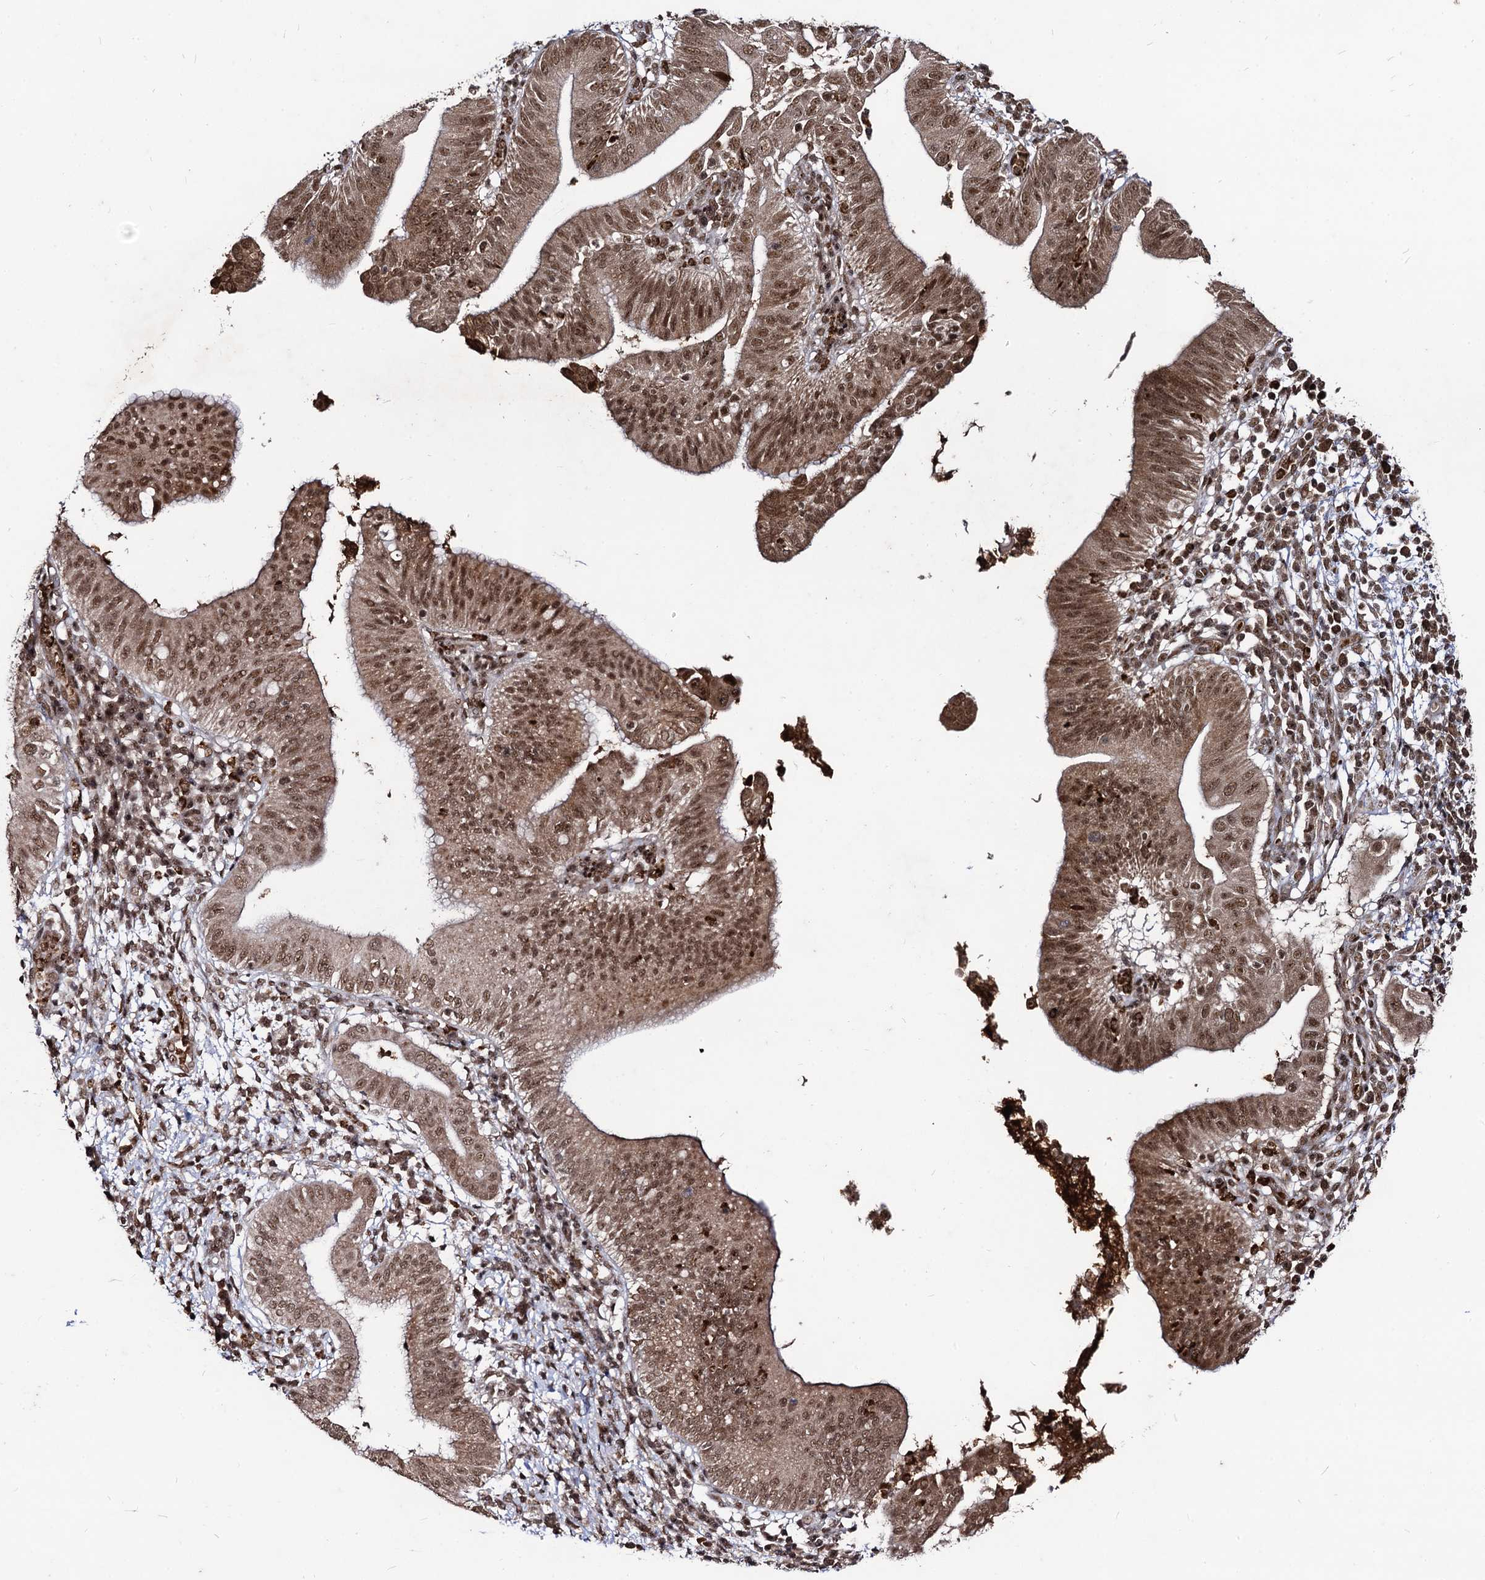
{"staining": {"intensity": "moderate", "quantity": ">75%", "location": "cytoplasmic/membranous,nuclear"}, "tissue": "pancreatic cancer", "cell_type": "Tumor cells", "image_type": "cancer", "snomed": [{"axis": "morphology", "description": "Adenocarcinoma, NOS"}, {"axis": "topography", "description": "Pancreas"}], "caption": "High-power microscopy captured an immunohistochemistry (IHC) photomicrograph of pancreatic cancer (adenocarcinoma), revealing moderate cytoplasmic/membranous and nuclear positivity in approximately >75% of tumor cells.", "gene": "SFSWAP", "patient": {"sex": "male", "age": 68}}